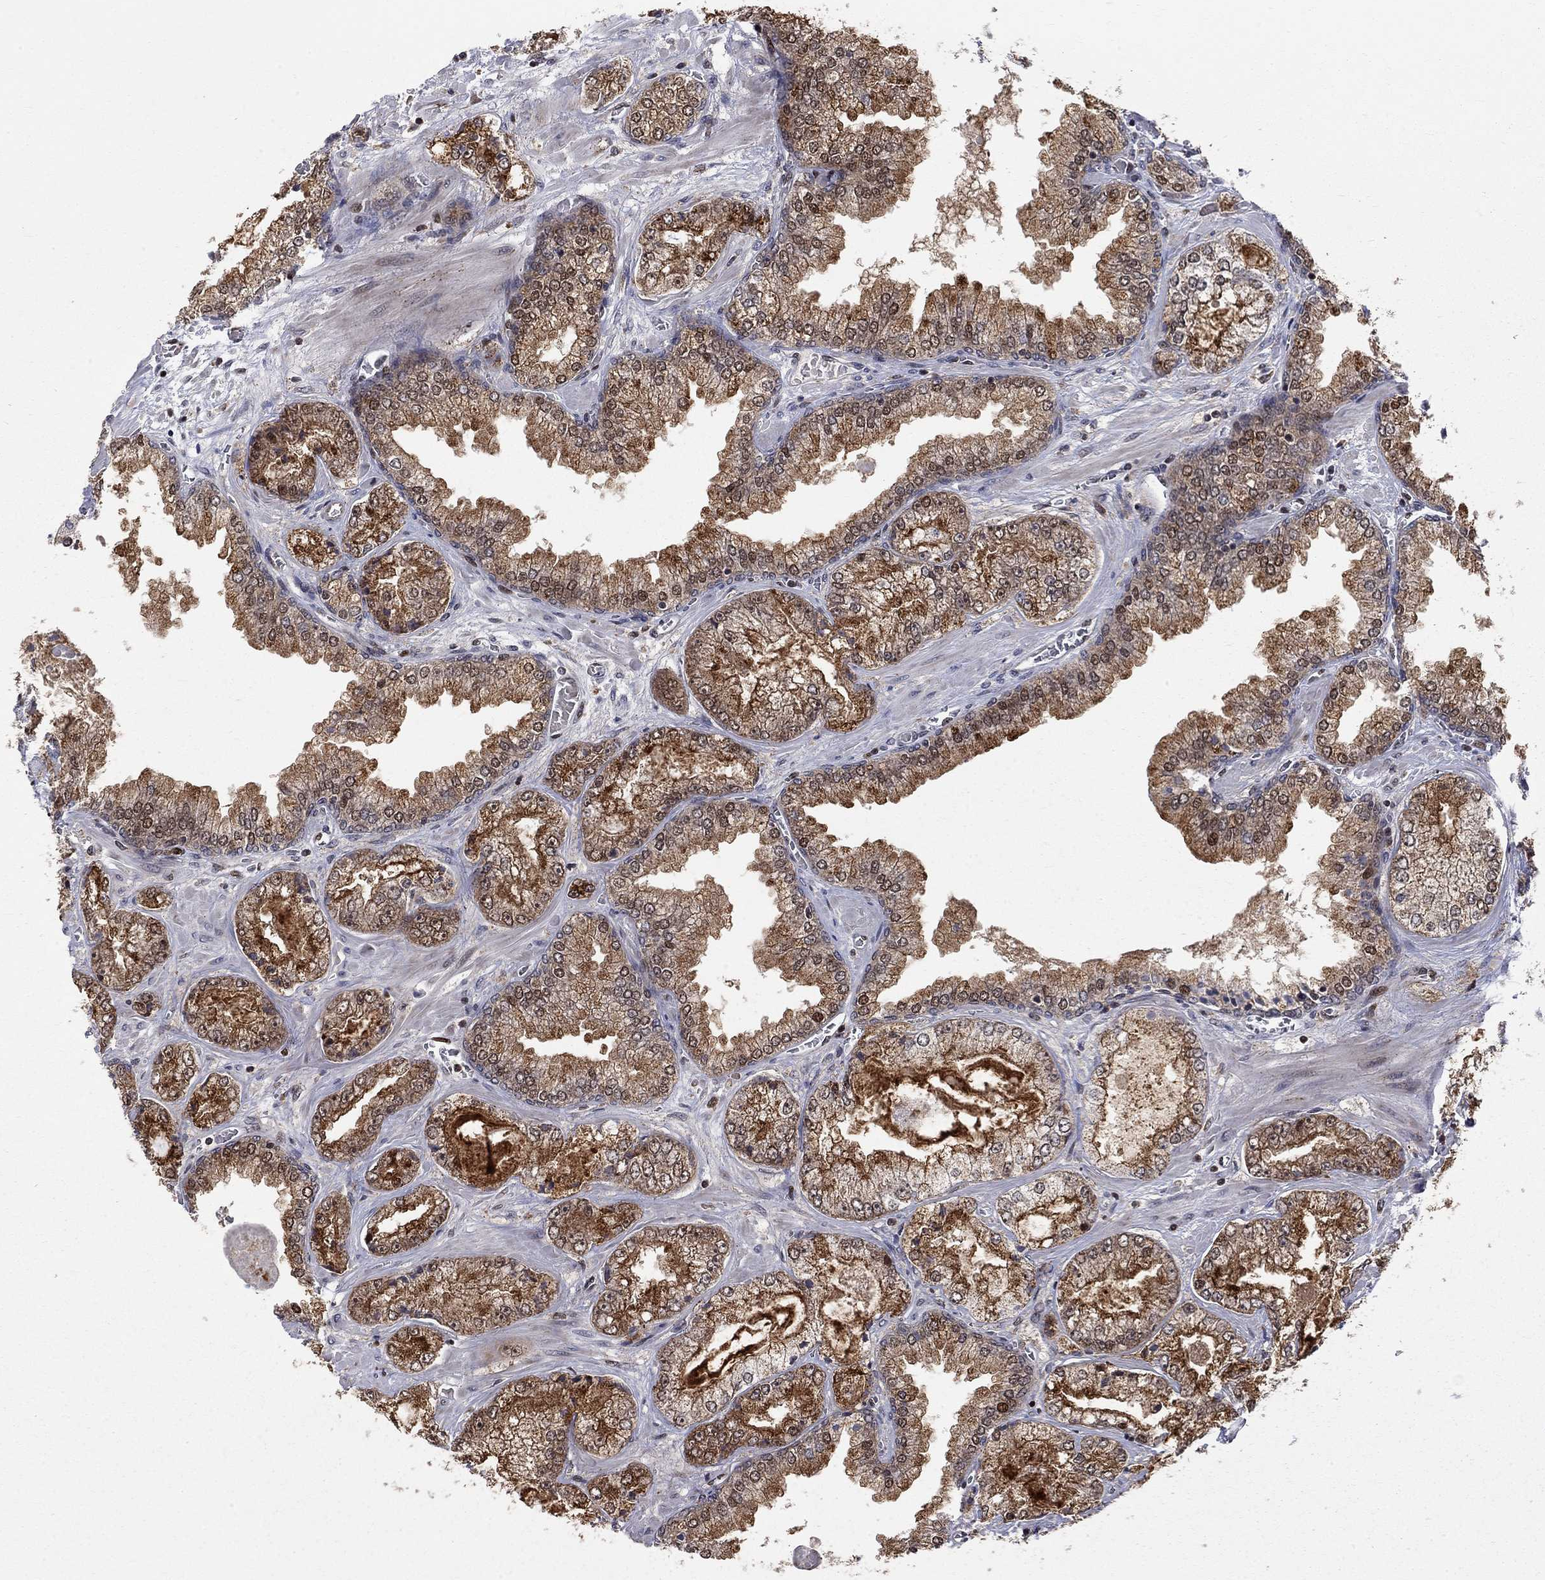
{"staining": {"intensity": "strong", "quantity": ">75%", "location": "cytoplasmic/membranous"}, "tissue": "prostate cancer", "cell_type": "Tumor cells", "image_type": "cancer", "snomed": [{"axis": "morphology", "description": "Adenocarcinoma, Low grade"}, {"axis": "topography", "description": "Prostate"}], "caption": "Immunohistochemistry (IHC) staining of low-grade adenocarcinoma (prostate), which exhibits high levels of strong cytoplasmic/membranous staining in approximately >75% of tumor cells indicating strong cytoplasmic/membranous protein expression. The staining was performed using DAB (brown) for protein detection and nuclei were counterstained in hematoxylin (blue).", "gene": "ELOB", "patient": {"sex": "male", "age": 57}}